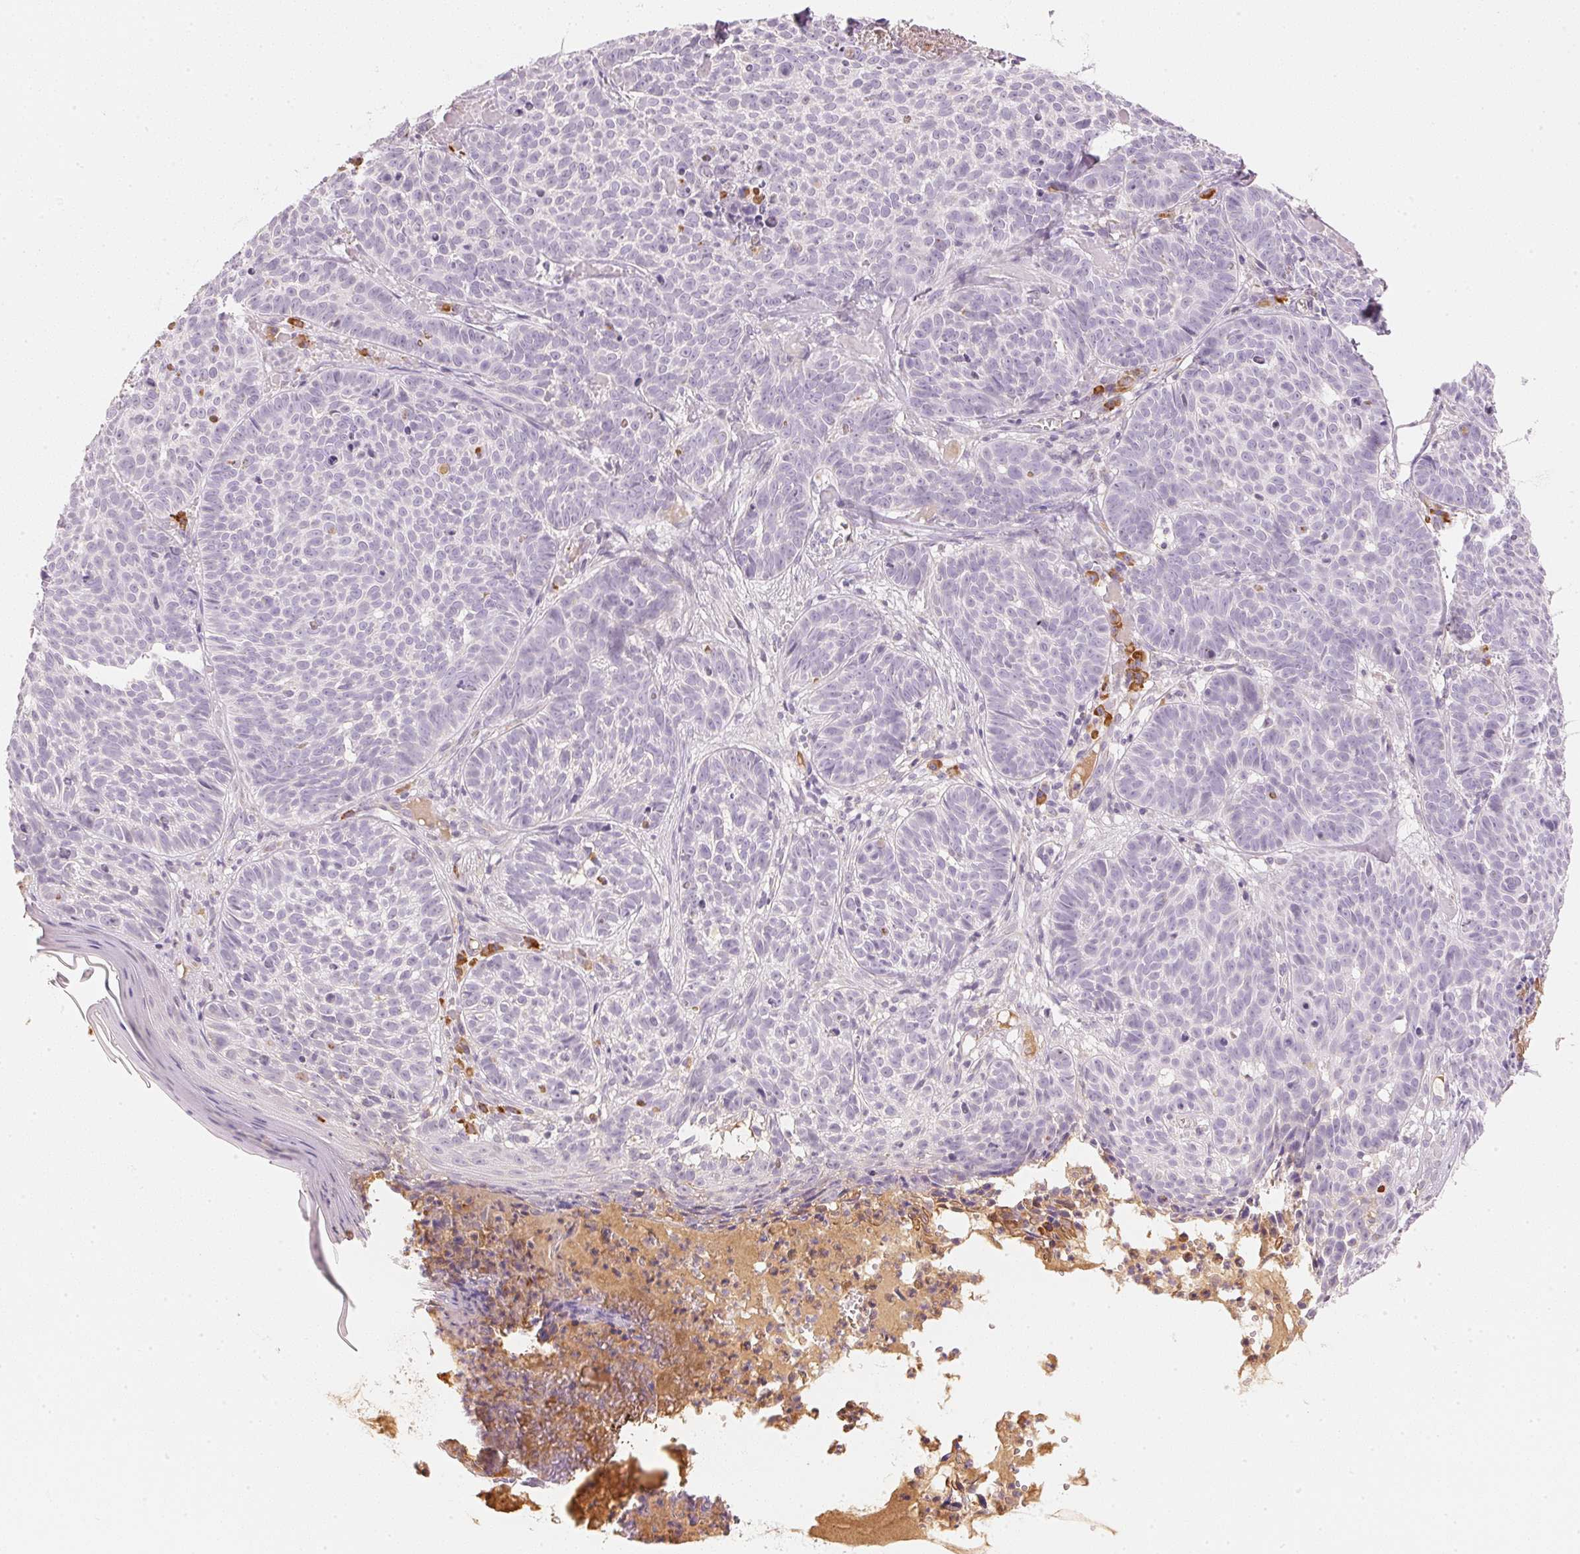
{"staining": {"intensity": "negative", "quantity": "none", "location": "none"}, "tissue": "skin cancer", "cell_type": "Tumor cells", "image_type": "cancer", "snomed": [{"axis": "morphology", "description": "Basal cell carcinoma"}, {"axis": "topography", "description": "Skin"}], "caption": "Tumor cells show no significant protein positivity in skin cancer. (Brightfield microscopy of DAB immunohistochemistry at high magnification).", "gene": "RMDN2", "patient": {"sex": "male", "age": 90}}